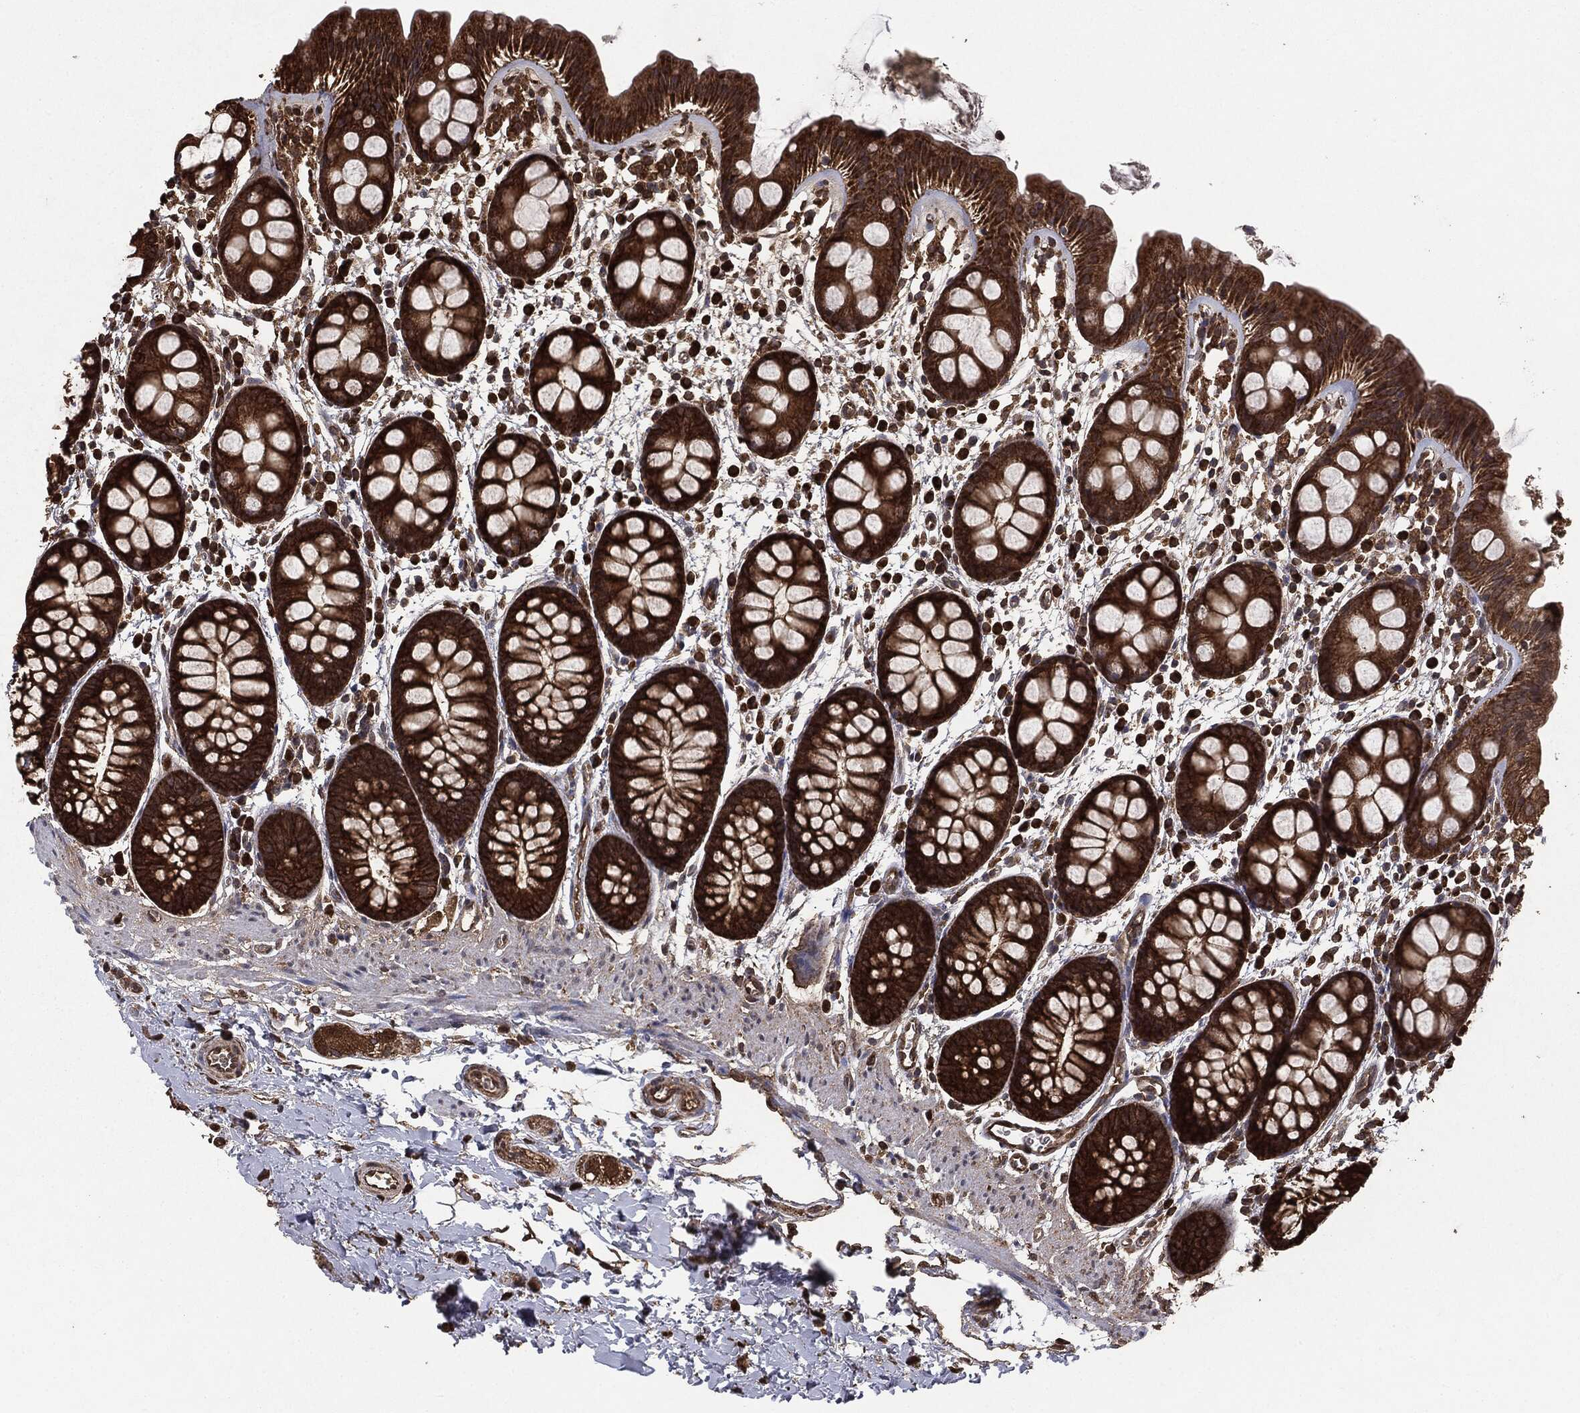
{"staining": {"intensity": "strong", "quantity": ">75%", "location": "cytoplasmic/membranous"}, "tissue": "rectum", "cell_type": "Glandular cells", "image_type": "normal", "snomed": [{"axis": "morphology", "description": "Normal tissue, NOS"}, {"axis": "topography", "description": "Rectum"}], "caption": "Immunohistochemical staining of unremarkable human rectum reveals strong cytoplasmic/membranous protein positivity in approximately >75% of glandular cells. Nuclei are stained in blue.", "gene": "NME1", "patient": {"sex": "male", "age": 57}}